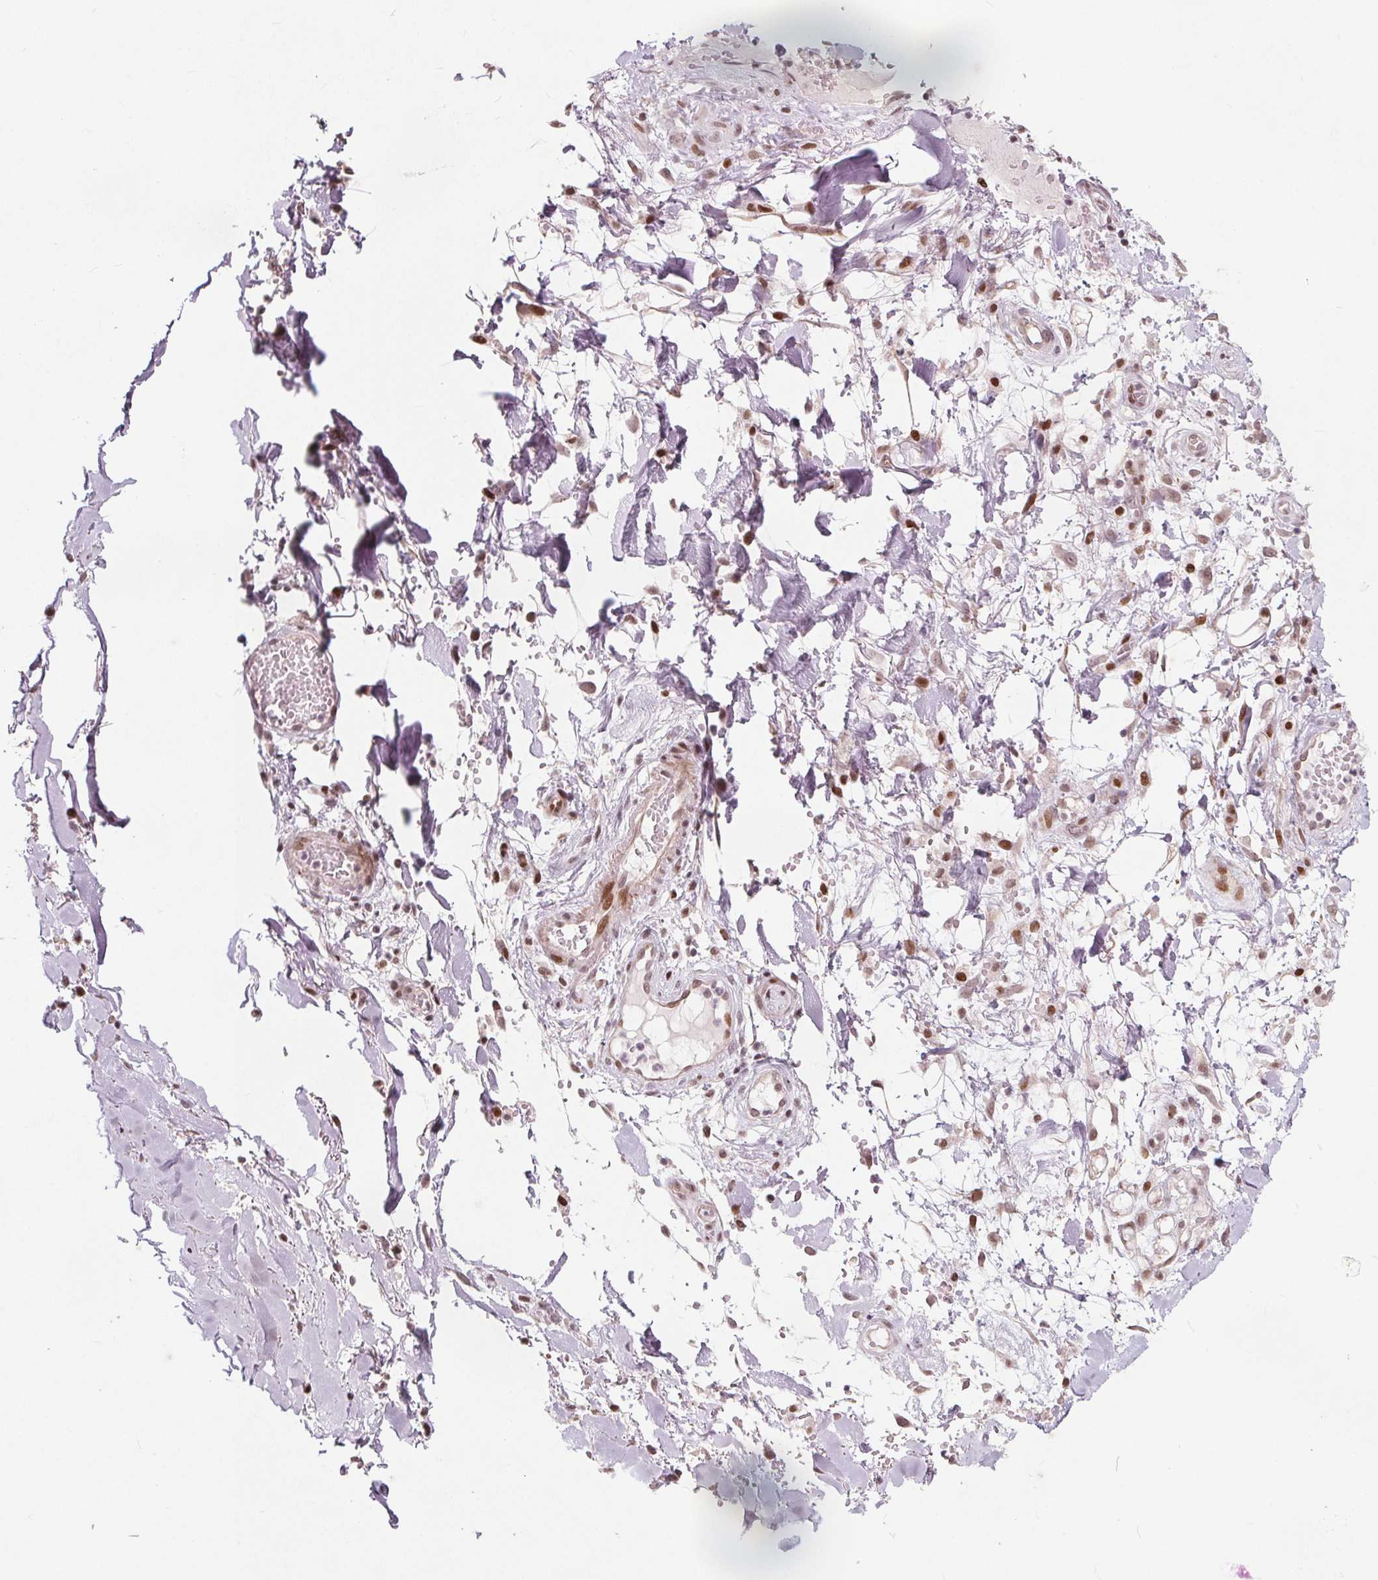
{"staining": {"intensity": "weak", "quantity": "25%-75%", "location": "nuclear"}, "tissue": "adipose tissue", "cell_type": "Adipocytes", "image_type": "normal", "snomed": [{"axis": "morphology", "description": "Normal tissue, NOS"}, {"axis": "topography", "description": "Cartilage tissue"}, {"axis": "topography", "description": "Nasopharynx"}, {"axis": "topography", "description": "Thyroid gland"}], "caption": "IHC (DAB) staining of unremarkable adipose tissue demonstrates weak nuclear protein staining in about 25%-75% of adipocytes. (brown staining indicates protein expression, while blue staining denotes nuclei).", "gene": "TAF6L", "patient": {"sex": "male", "age": 63}}